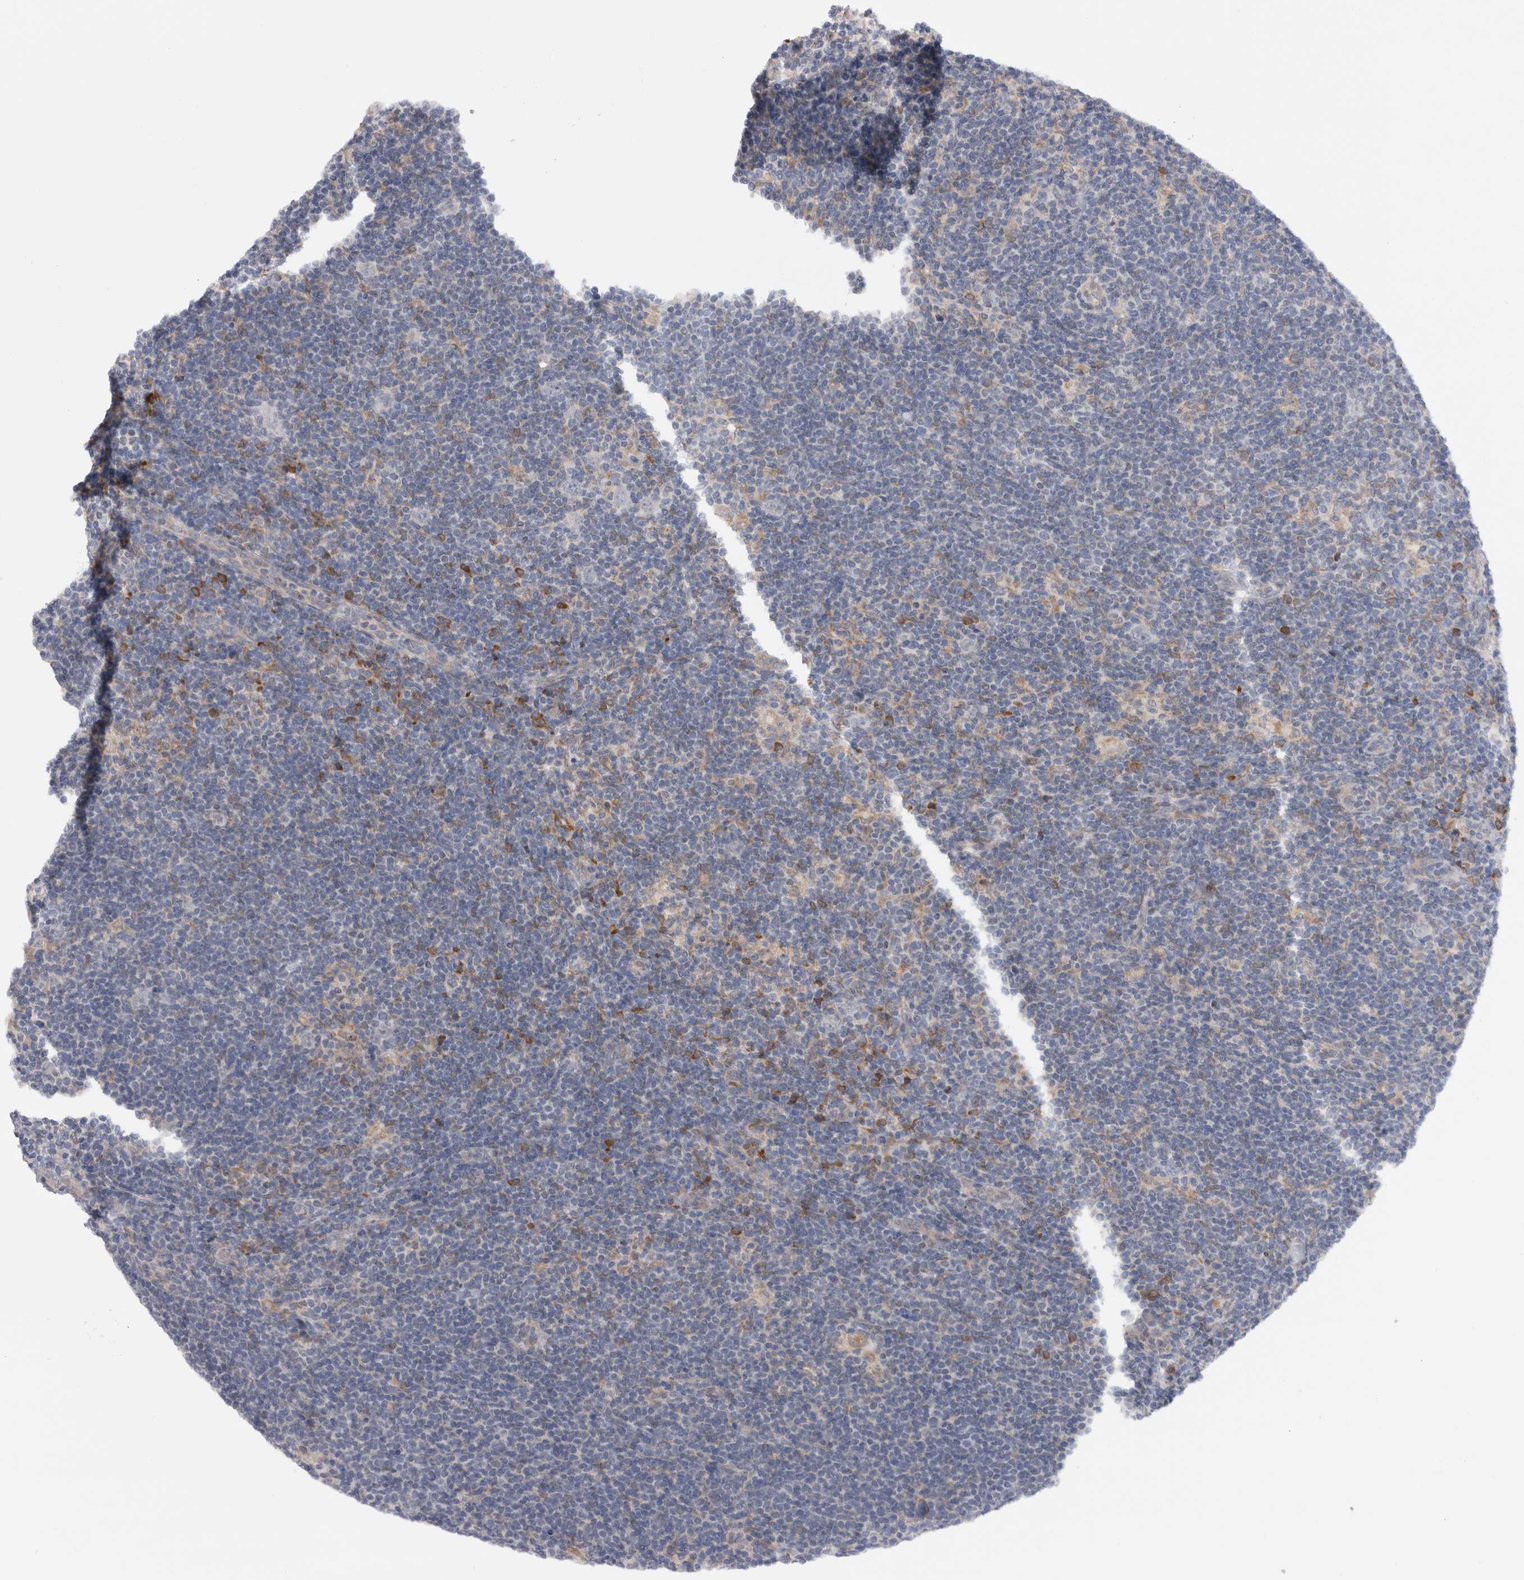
{"staining": {"intensity": "negative", "quantity": "none", "location": "none"}, "tissue": "lymphoma", "cell_type": "Tumor cells", "image_type": "cancer", "snomed": [{"axis": "morphology", "description": "Hodgkin's disease, NOS"}, {"axis": "topography", "description": "Lymph node"}], "caption": "IHC image of neoplastic tissue: human lymphoma stained with DAB (3,3'-diaminobenzidine) demonstrates no significant protein expression in tumor cells.", "gene": "VCPIP1", "patient": {"sex": "female", "age": 57}}